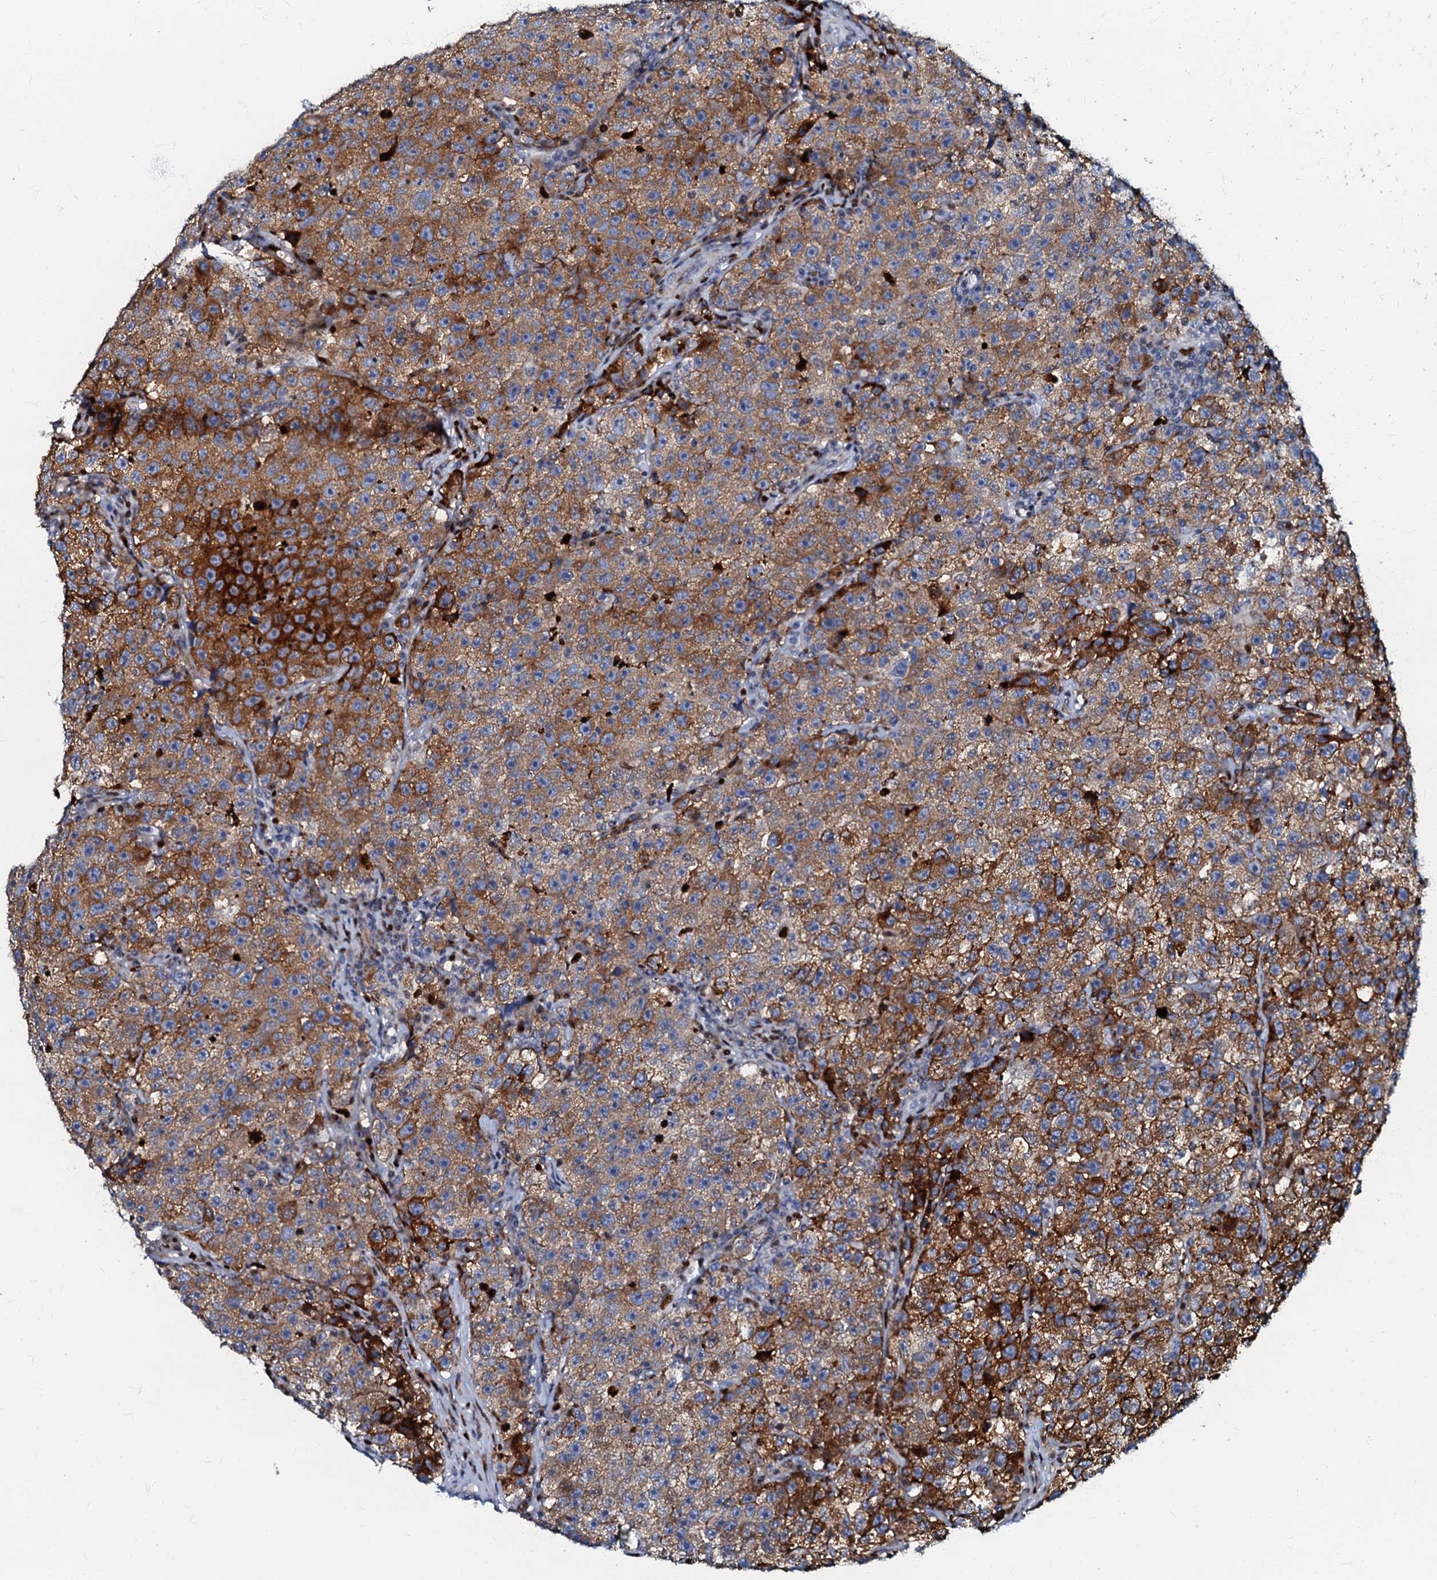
{"staining": {"intensity": "strong", "quantity": ">75%", "location": "cytoplasmic/membranous"}, "tissue": "testis cancer", "cell_type": "Tumor cells", "image_type": "cancer", "snomed": [{"axis": "morphology", "description": "Seminoma, NOS"}, {"axis": "topography", "description": "Testis"}], "caption": "Testis seminoma stained for a protein (brown) exhibits strong cytoplasmic/membranous positive staining in about >75% of tumor cells.", "gene": "MFSD5", "patient": {"sex": "male", "age": 22}}